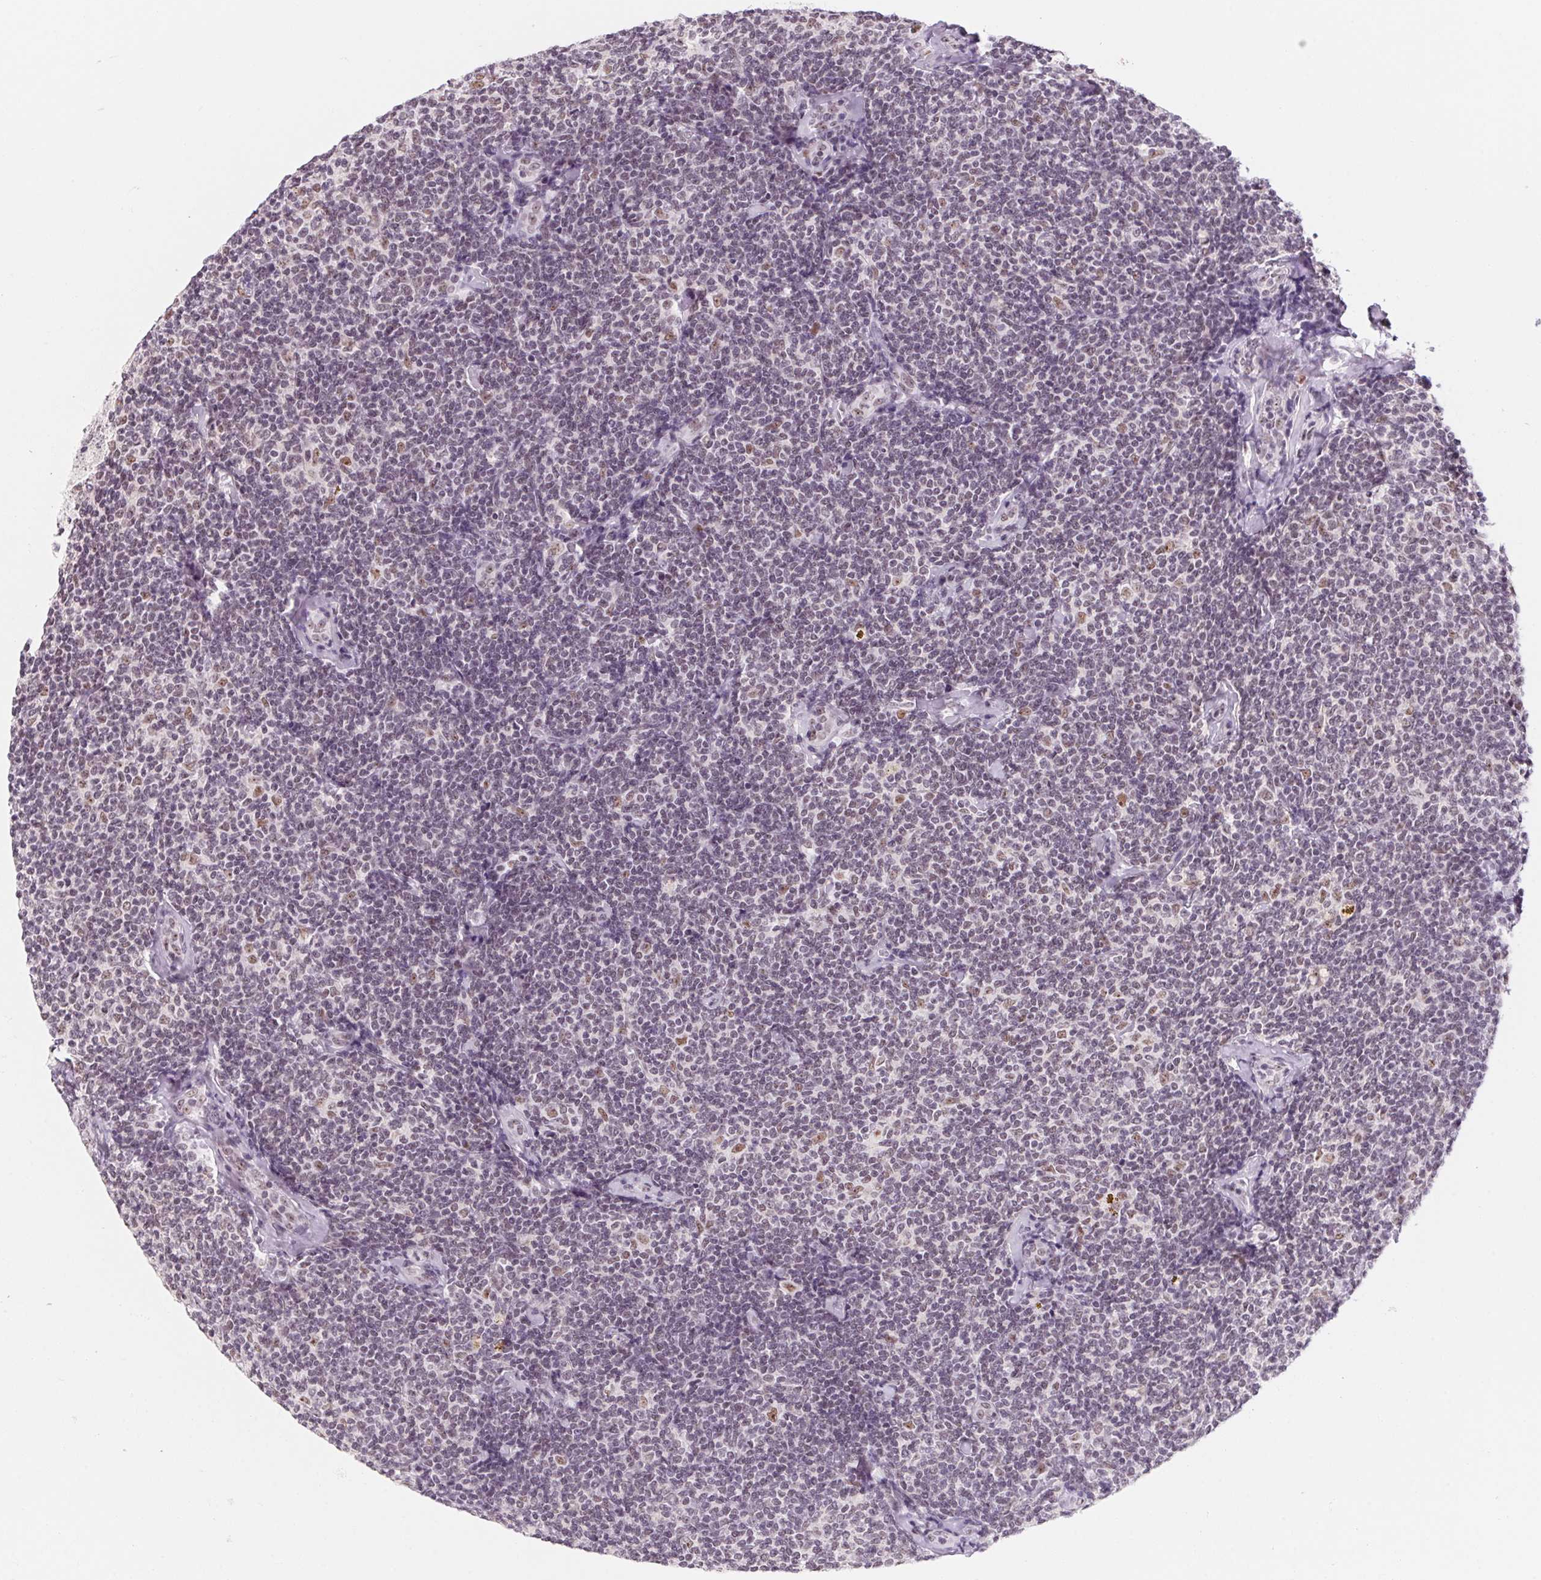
{"staining": {"intensity": "weak", "quantity": "<25%", "location": "nuclear"}, "tissue": "lymphoma", "cell_type": "Tumor cells", "image_type": "cancer", "snomed": [{"axis": "morphology", "description": "Malignant lymphoma, non-Hodgkin's type, Low grade"}, {"axis": "topography", "description": "Lymph node"}], "caption": "DAB (3,3'-diaminobenzidine) immunohistochemical staining of lymphoma displays no significant expression in tumor cells. (DAB (3,3'-diaminobenzidine) immunohistochemistry (IHC) with hematoxylin counter stain).", "gene": "ZIC4", "patient": {"sex": "female", "age": 56}}